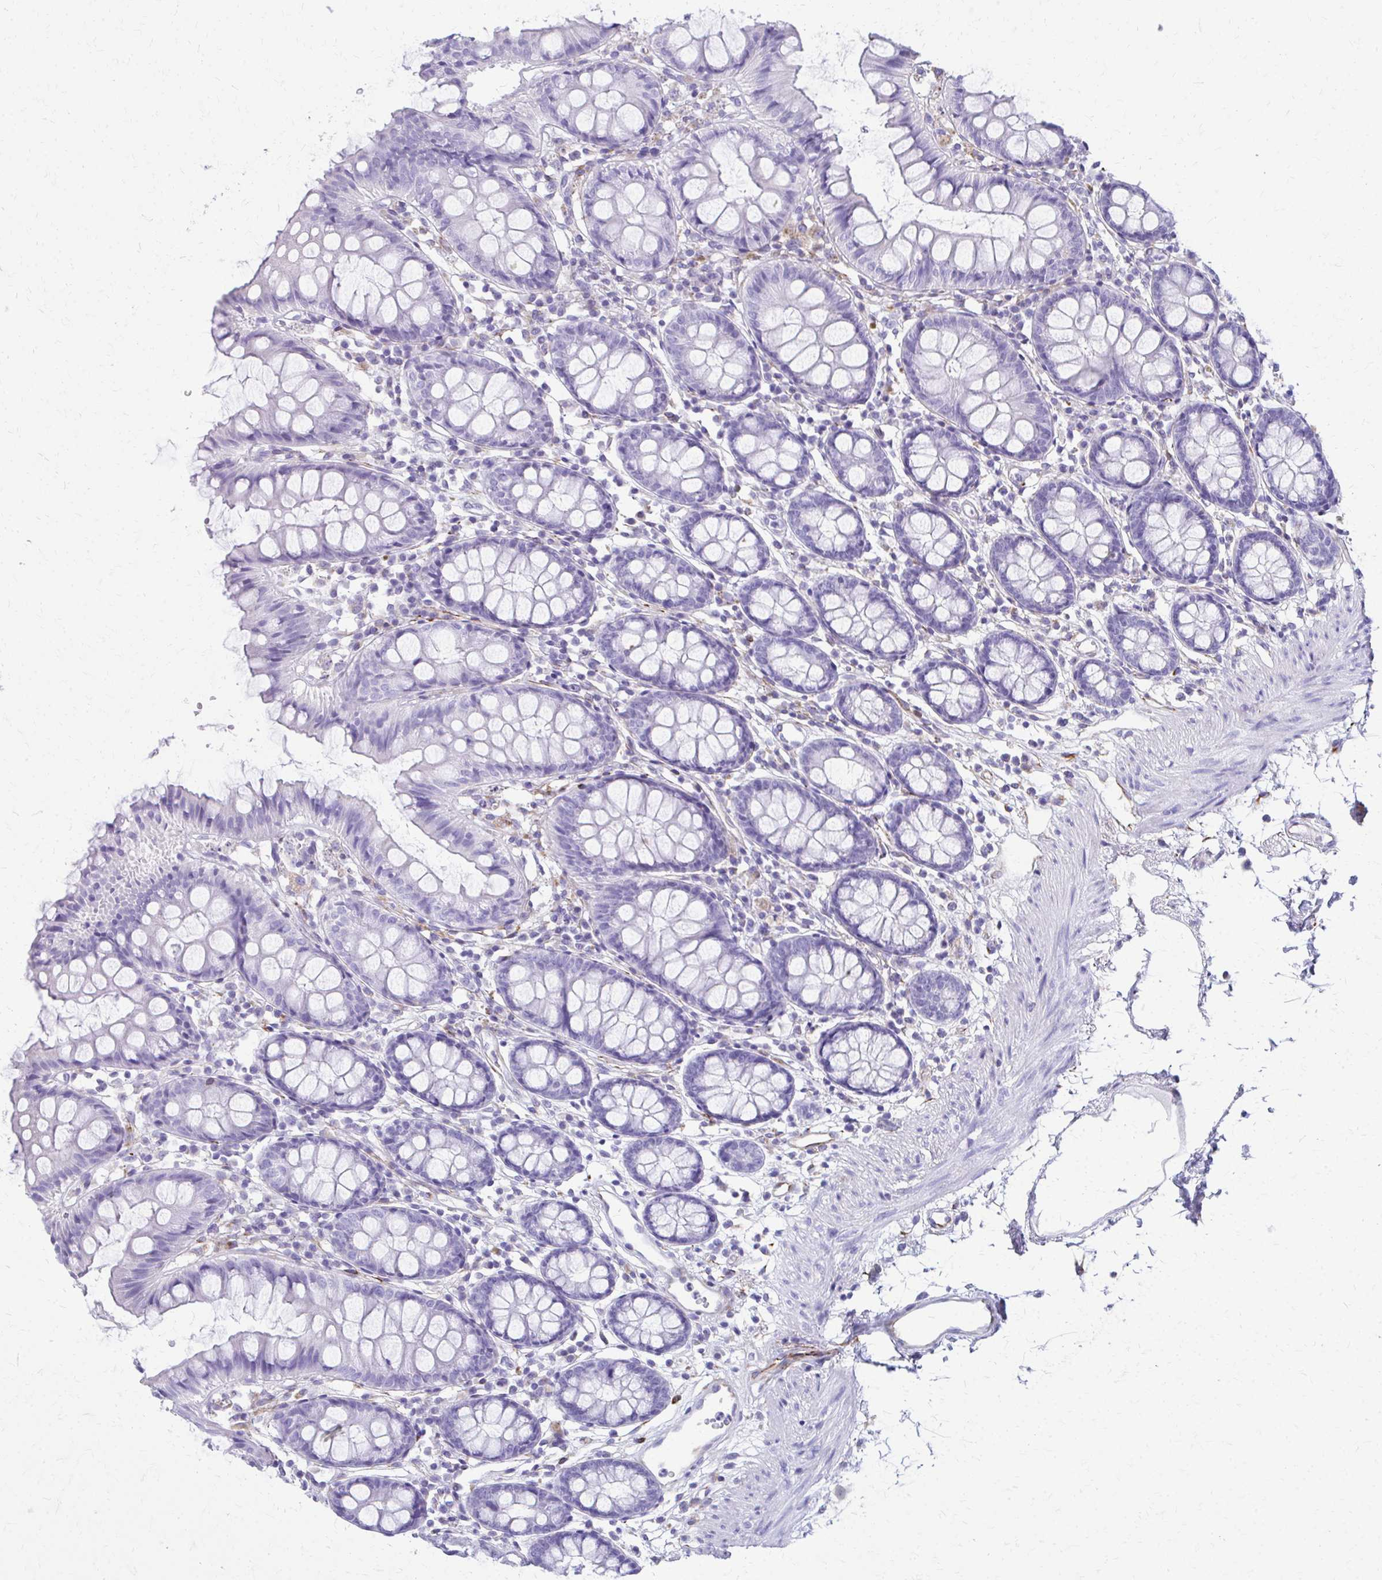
{"staining": {"intensity": "strong", "quantity": ">75%", "location": "cytoplasmic/membranous"}, "tissue": "colon", "cell_type": "Endothelial cells", "image_type": "normal", "snomed": [{"axis": "morphology", "description": "Normal tissue, NOS"}, {"axis": "topography", "description": "Colon"}], "caption": "The micrograph exhibits staining of normal colon, revealing strong cytoplasmic/membranous protein staining (brown color) within endothelial cells. The staining was performed using DAB (3,3'-diaminobenzidine), with brown indicating positive protein expression. Nuclei are stained blue with hematoxylin.", "gene": "TRIM6", "patient": {"sex": "female", "age": 84}}